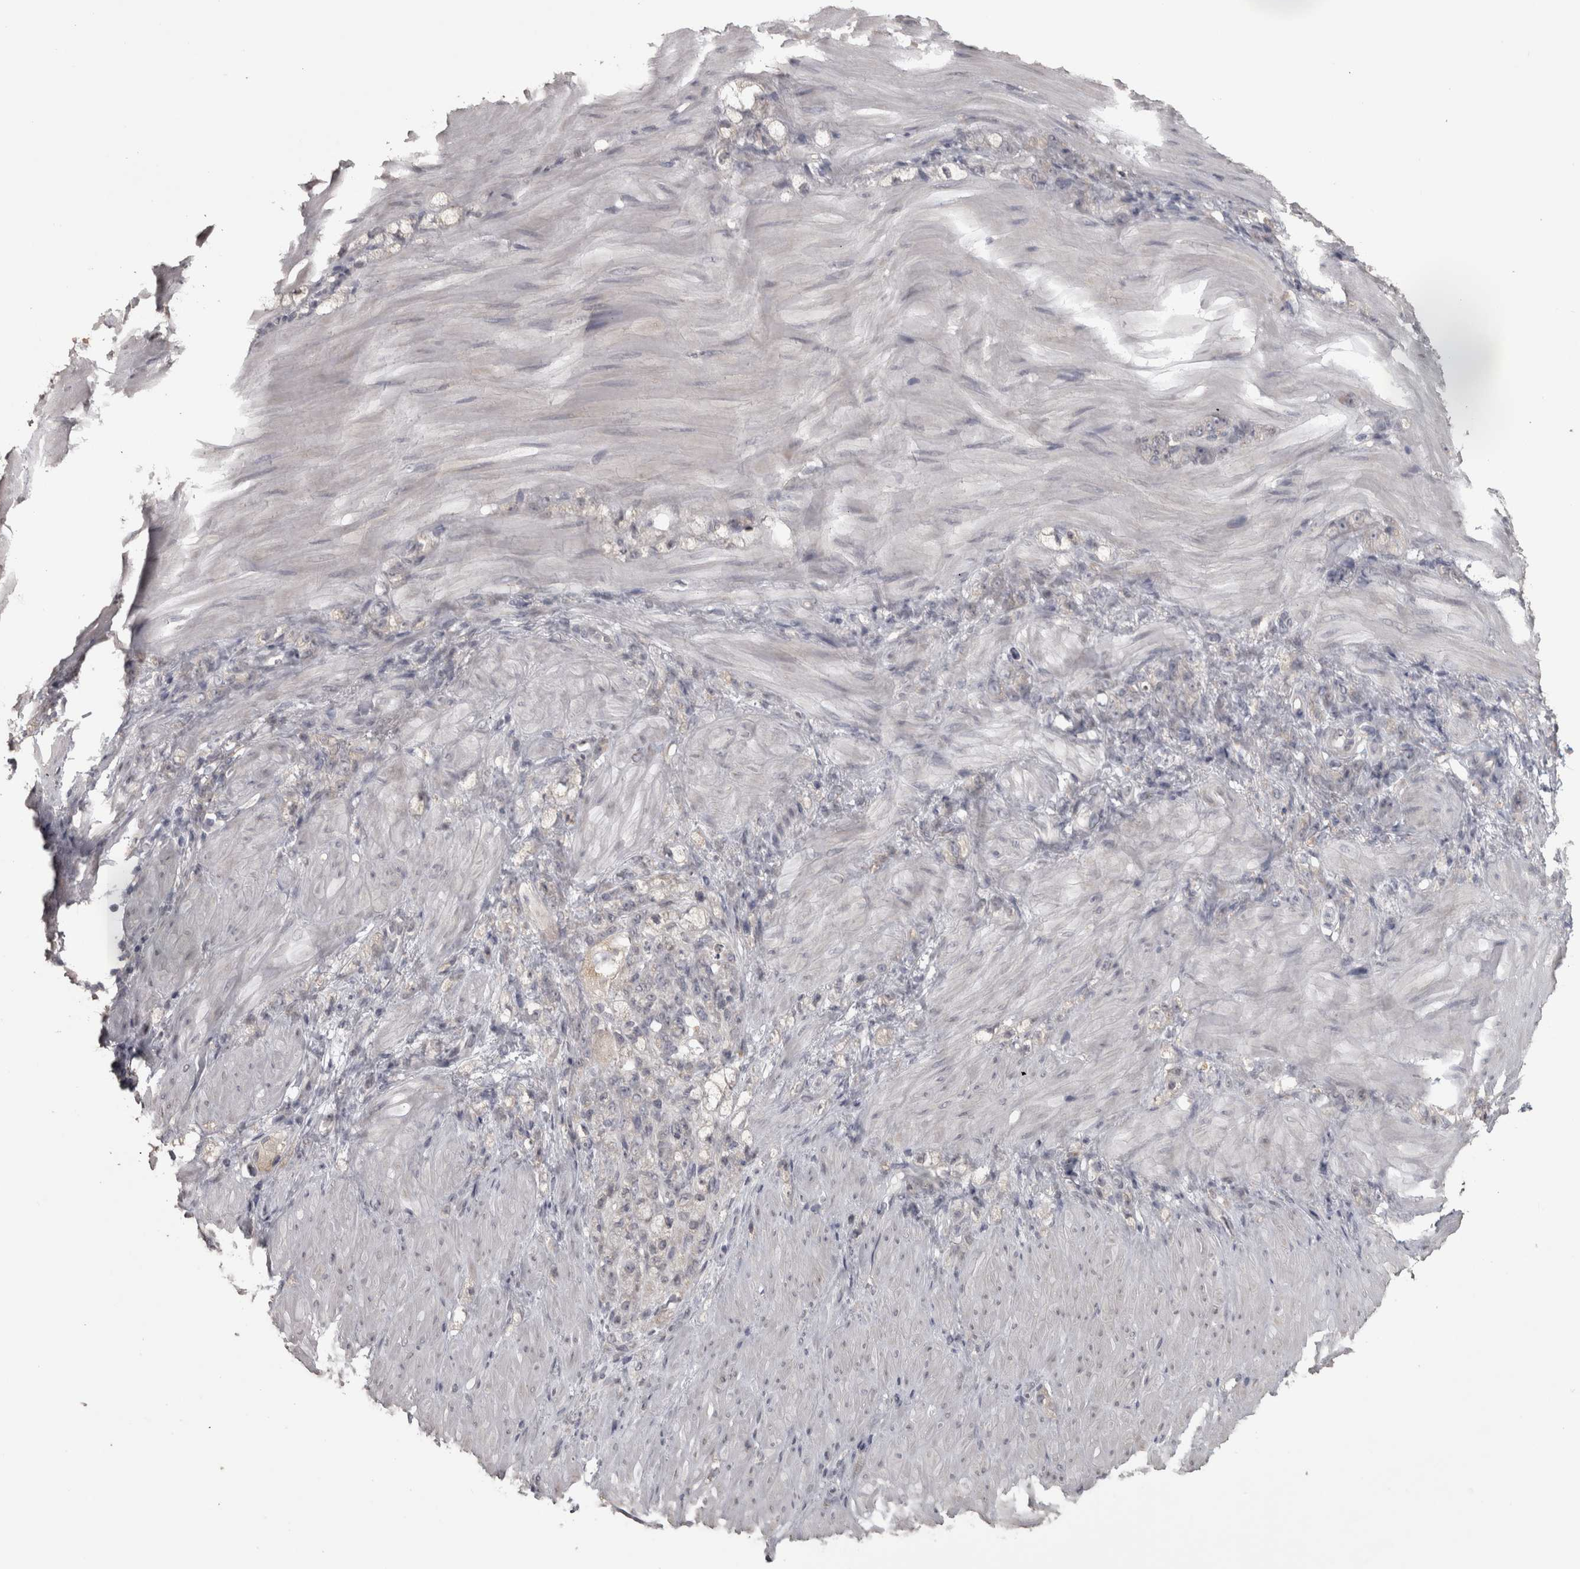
{"staining": {"intensity": "negative", "quantity": "none", "location": "none"}, "tissue": "stomach cancer", "cell_type": "Tumor cells", "image_type": "cancer", "snomed": [{"axis": "morphology", "description": "Normal tissue, NOS"}, {"axis": "morphology", "description": "Adenocarcinoma, NOS"}, {"axis": "topography", "description": "Stomach"}], "caption": "Immunohistochemical staining of adenocarcinoma (stomach) exhibits no significant expression in tumor cells.", "gene": "RAB29", "patient": {"sex": "male", "age": 82}}